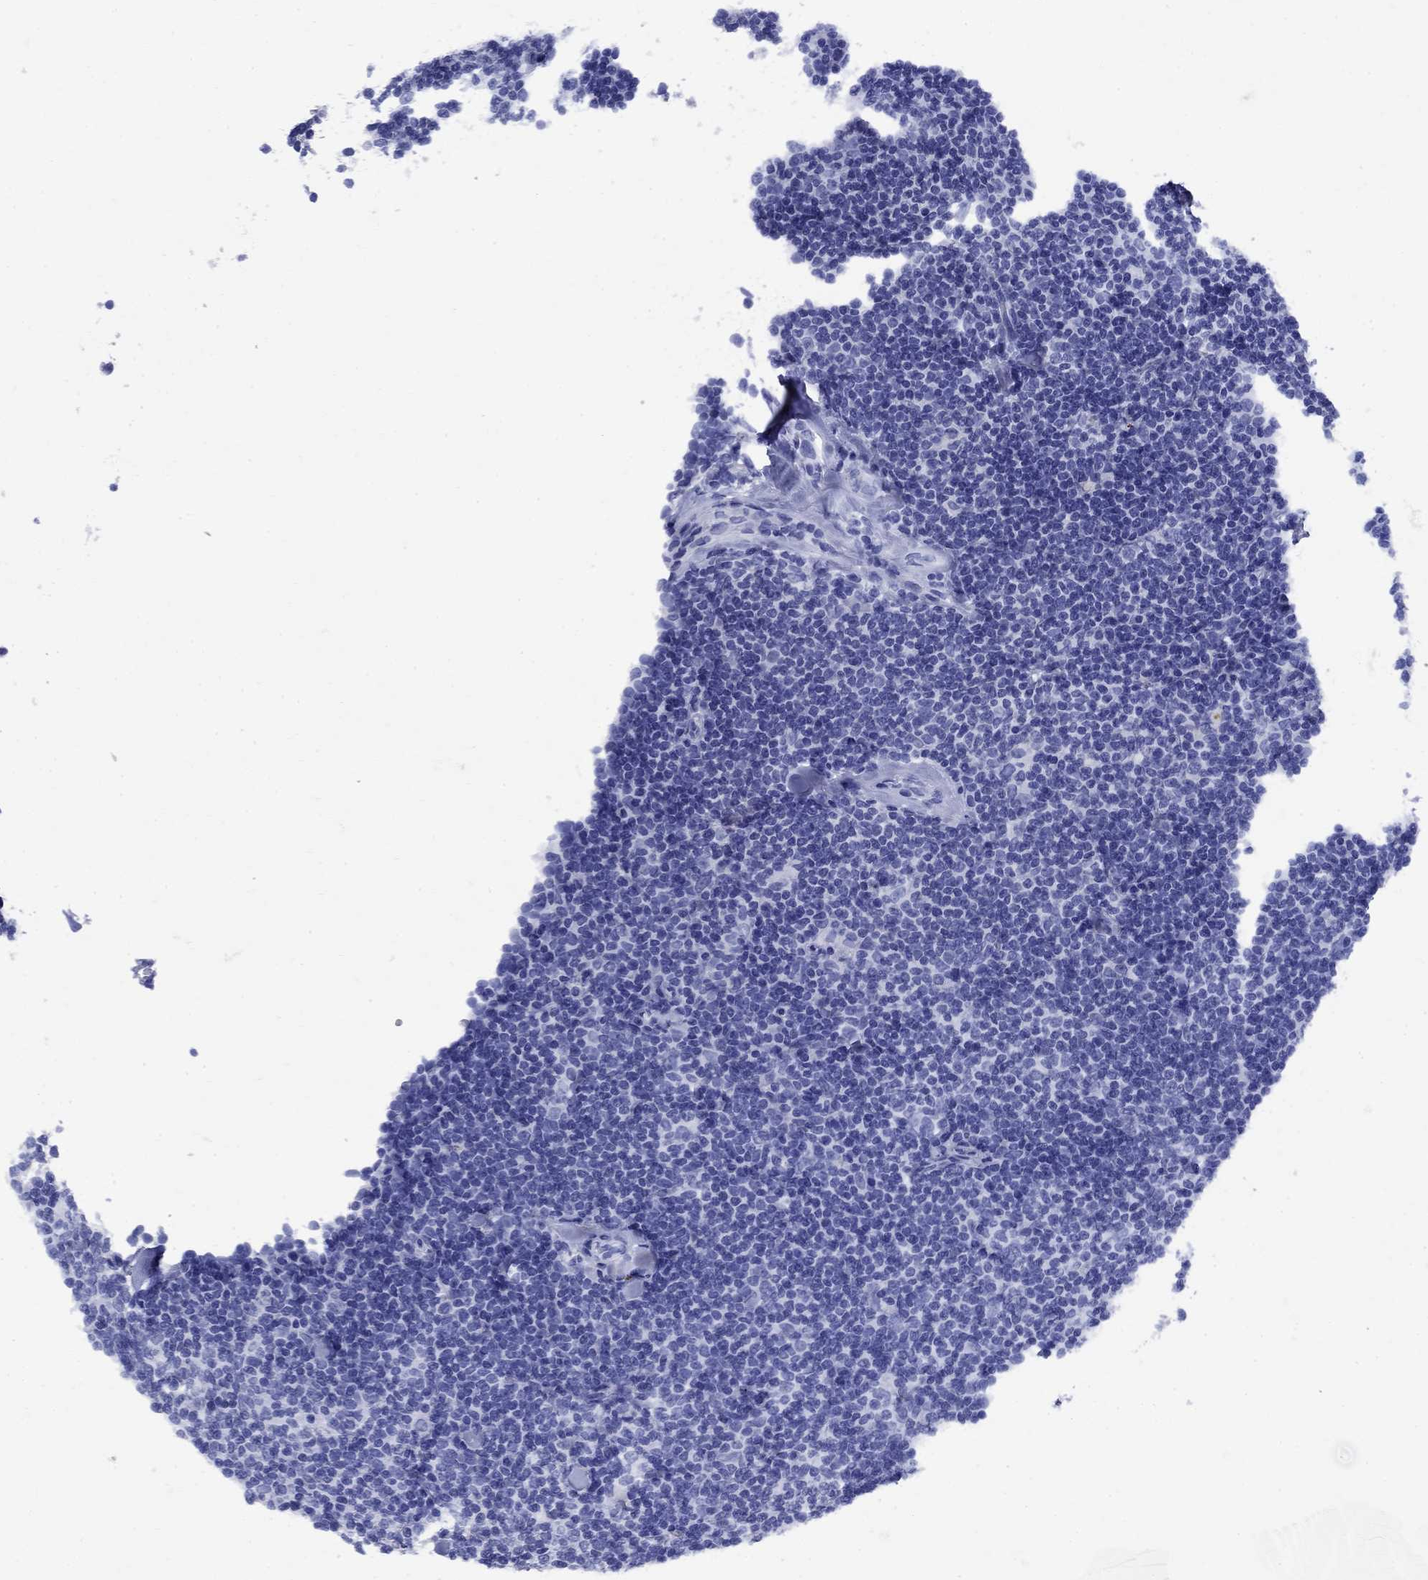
{"staining": {"intensity": "negative", "quantity": "none", "location": "none"}, "tissue": "lymphoma", "cell_type": "Tumor cells", "image_type": "cancer", "snomed": [{"axis": "morphology", "description": "Malignant lymphoma, non-Hodgkin's type, Low grade"}, {"axis": "topography", "description": "Lymph node"}], "caption": "Malignant lymphoma, non-Hodgkin's type (low-grade) stained for a protein using immunohistochemistry displays no expression tumor cells.", "gene": "CD1A", "patient": {"sex": "female", "age": 56}}